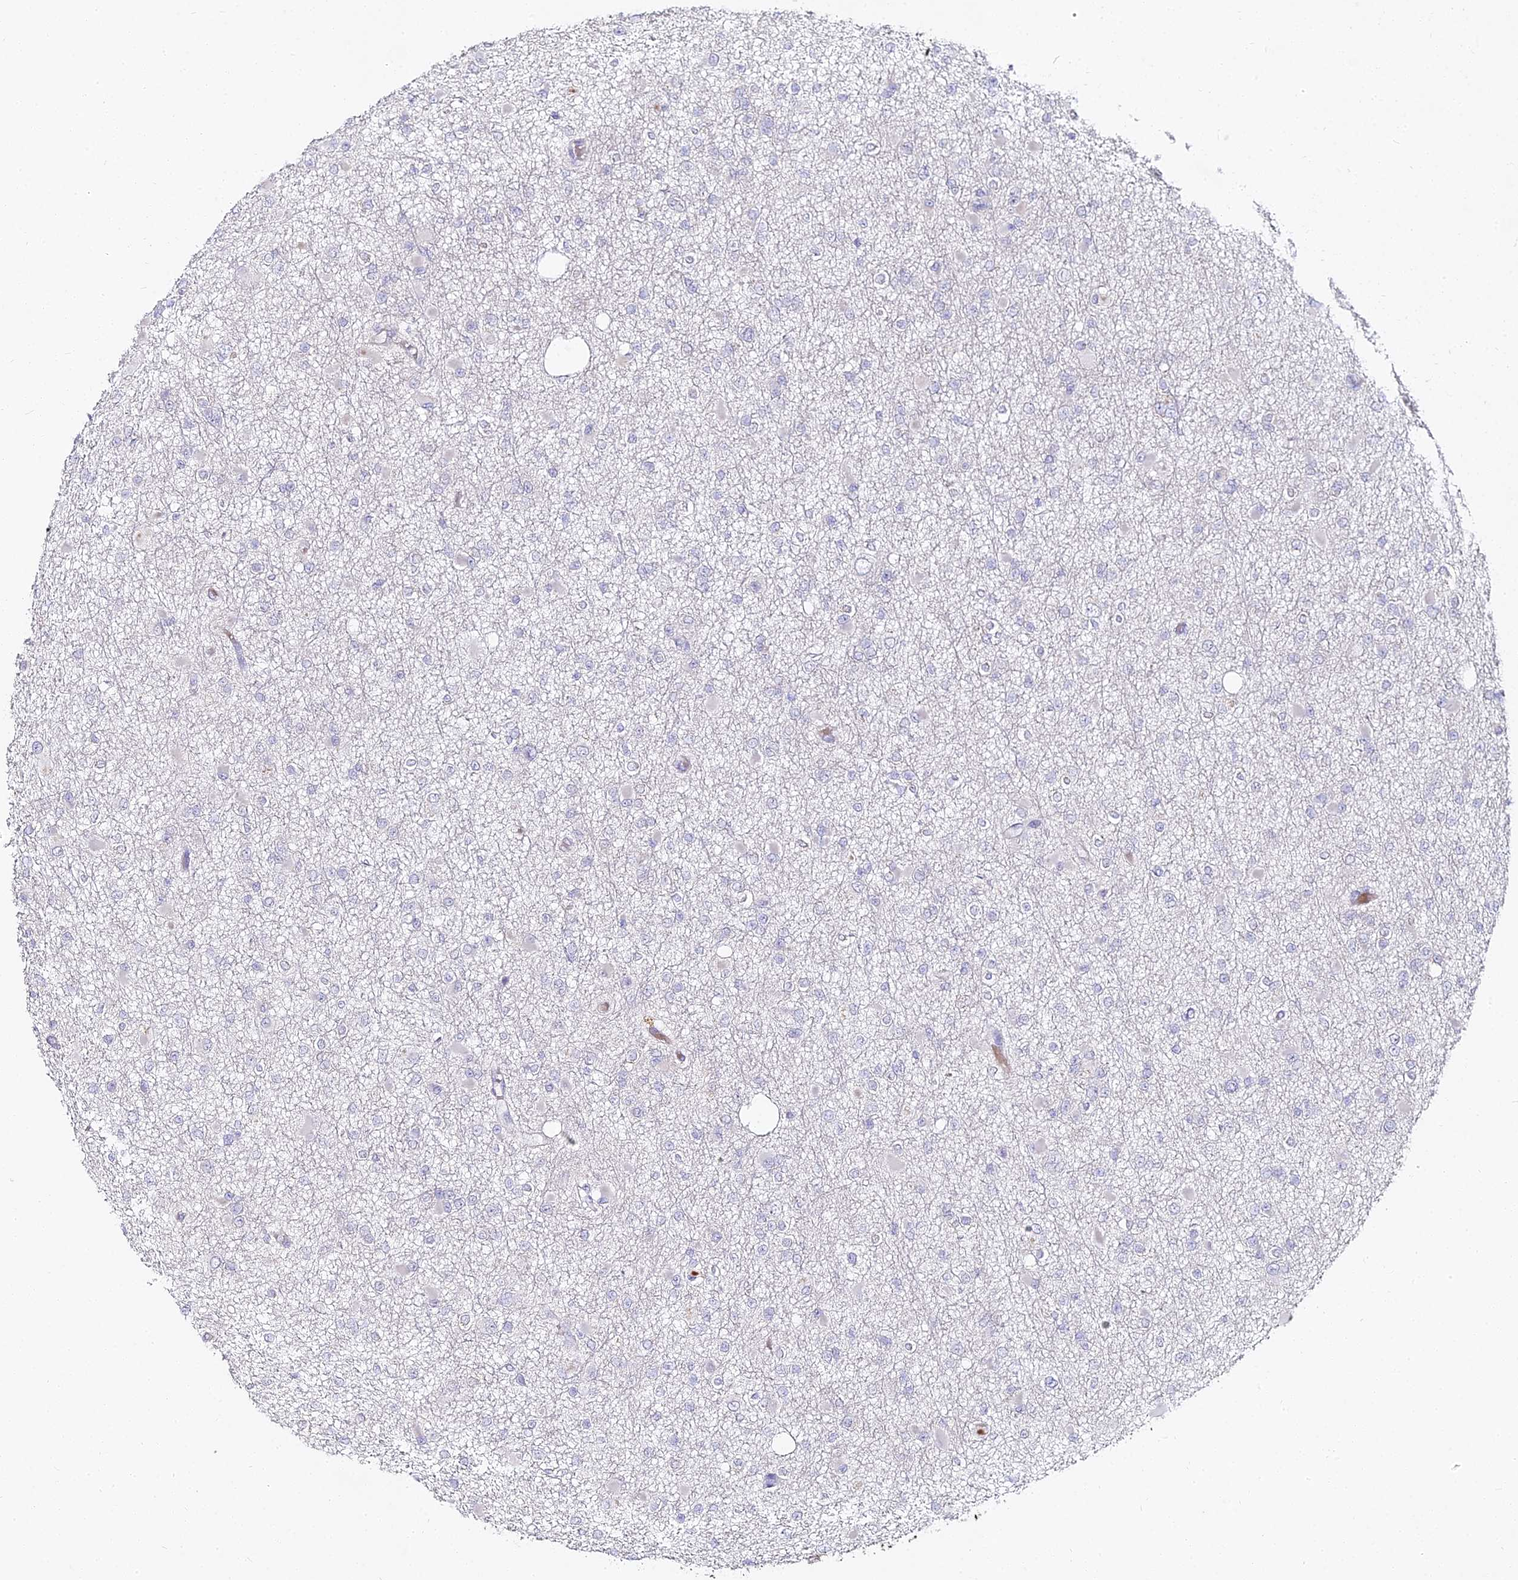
{"staining": {"intensity": "negative", "quantity": "none", "location": "none"}, "tissue": "glioma", "cell_type": "Tumor cells", "image_type": "cancer", "snomed": [{"axis": "morphology", "description": "Glioma, malignant, Low grade"}, {"axis": "topography", "description": "Brain"}], "caption": "Protein analysis of malignant glioma (low-grade) demonstrates no significant positivity in tumor cells.", "gene": "ALPG", "patient": {"sex": "female", "age": 22}}